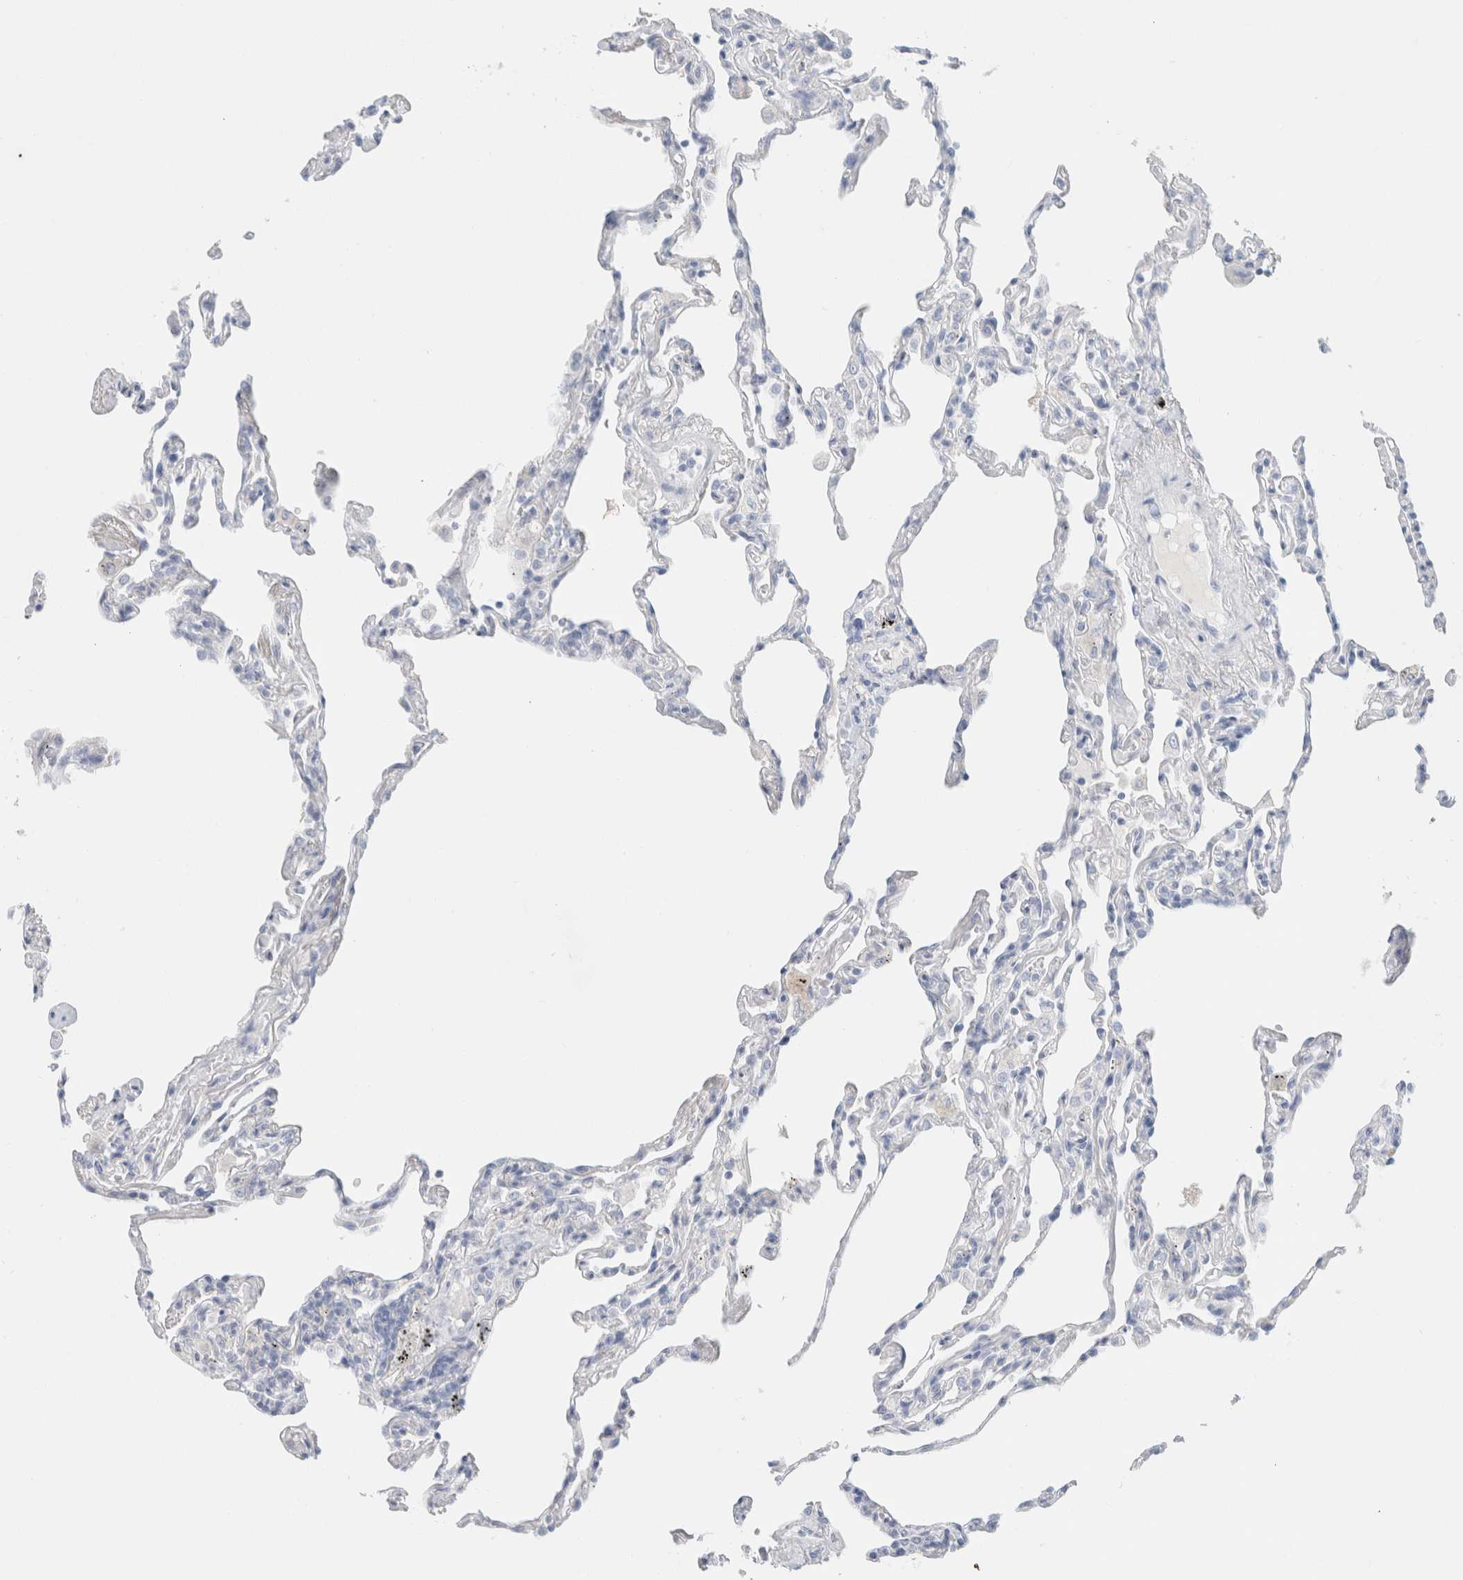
{"staining": {"intensity": "negative", "quantity": "none", "location": "none"}, "tissue": "lung", "cell_type": "Alveolar cells", "image_type": "normal", "snomed": [{"axis": "morphology", "description": "Normal tissue, NOS"}, {"axis": "topography", "description": "Lung"}], "caption": "The immunohistochemistry photomicrograph has no significant staining in alveolar cells of lung. The staining is performed using DAB brown chromogen with nuclei counter-stained in using hematoxylin.", "gene": "CPQ", "patient": {"sex": "male", "age": 59}}